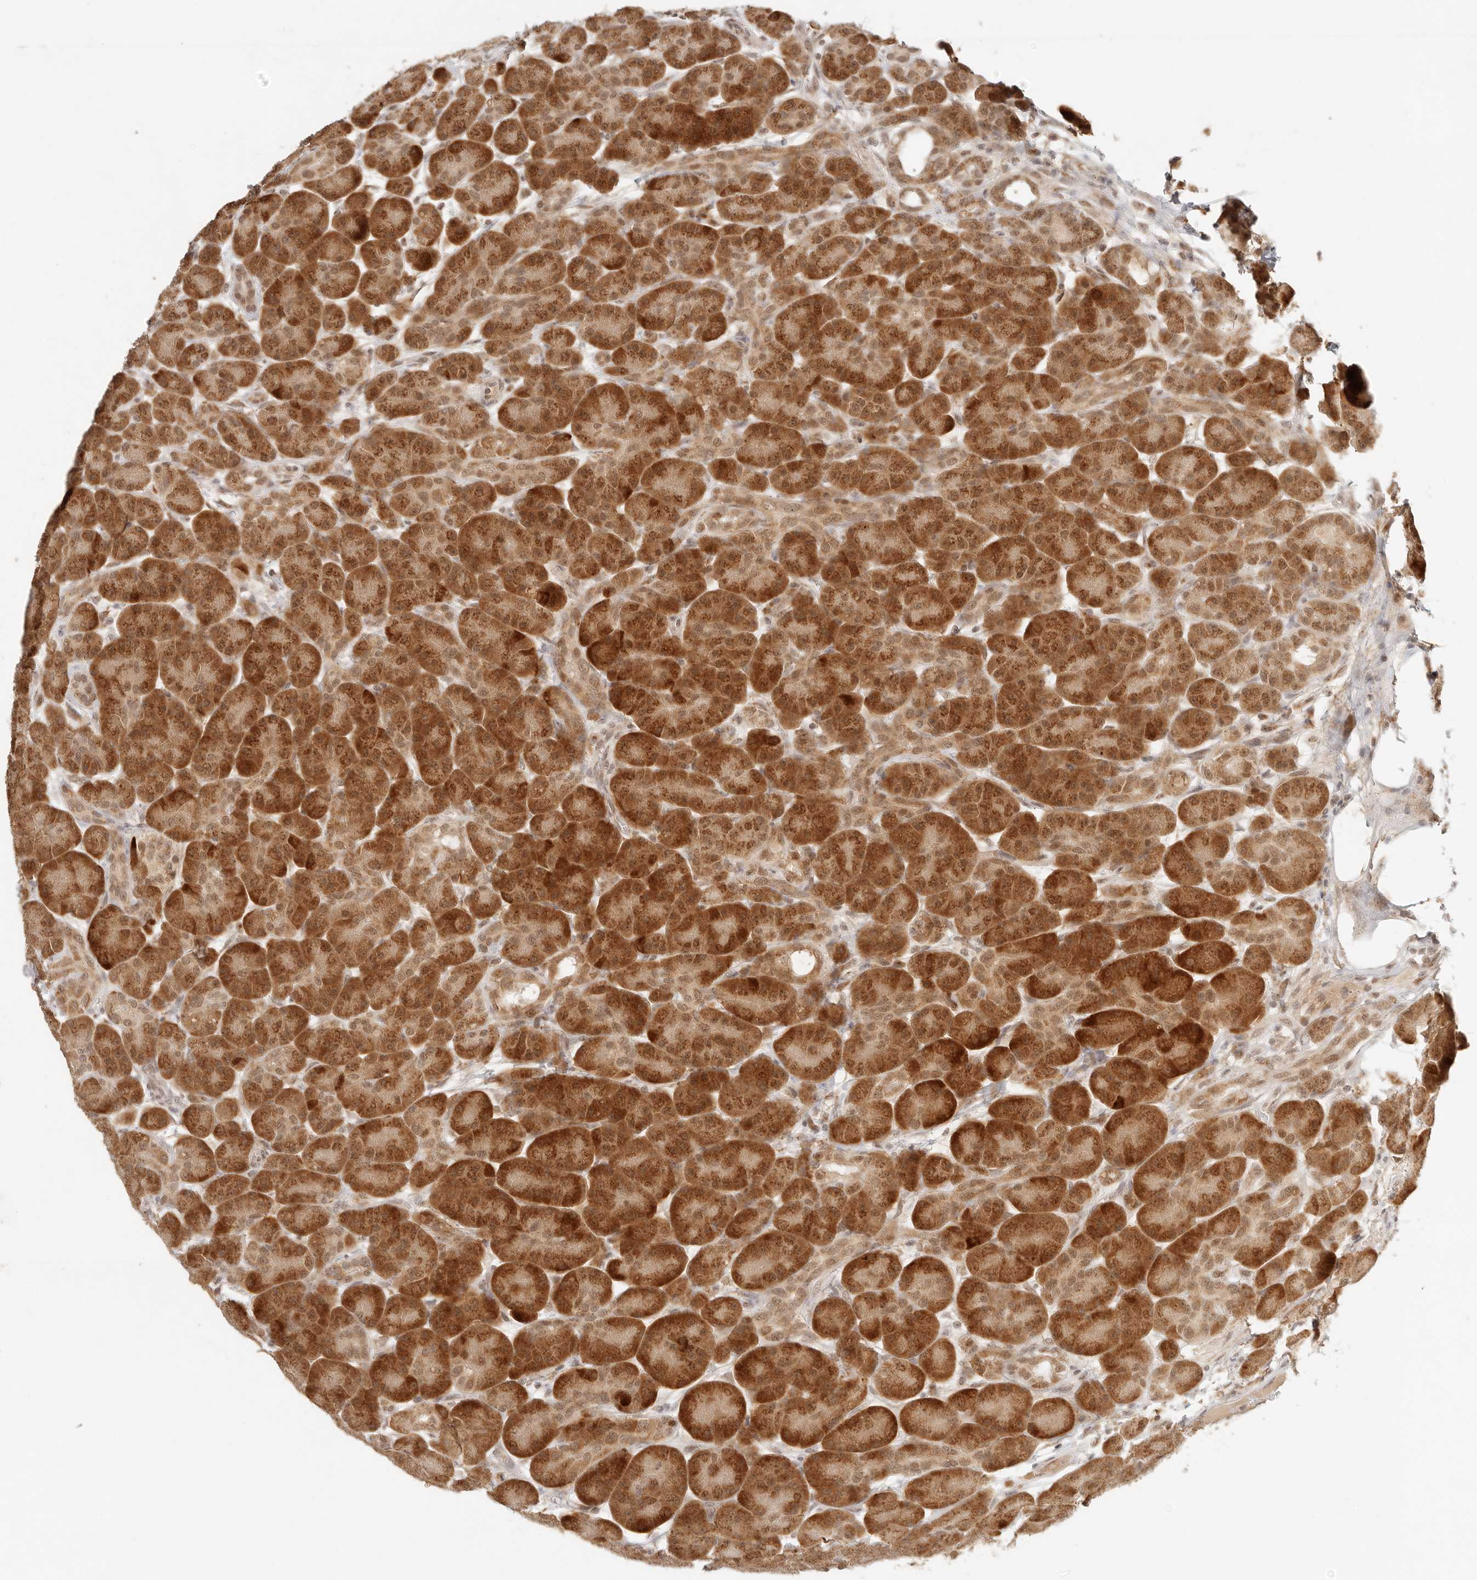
{"staining": {"intensity": "strong", "quantity": ">75%", "location": "cytoplasmic/membranous,nuclear"}, "tissue": "pancreas", "cell_type": "Exocrine glandular cells", "image_type": "normal", "snomed": [{"axis": "morphology", "description": "Normal tissue, NOS"}, {"axis": "topography", "description": "Pancreas"}], "caption": "Approximately >75% of exocrine glandular cells in unremarkable human pancreas display strong cytoplasmic/membranous,nuclear protein staining as visualized by brown immunohistochemical staining.", "gene": "INTS11", "patient": {"sex": "male", "age": 63}}